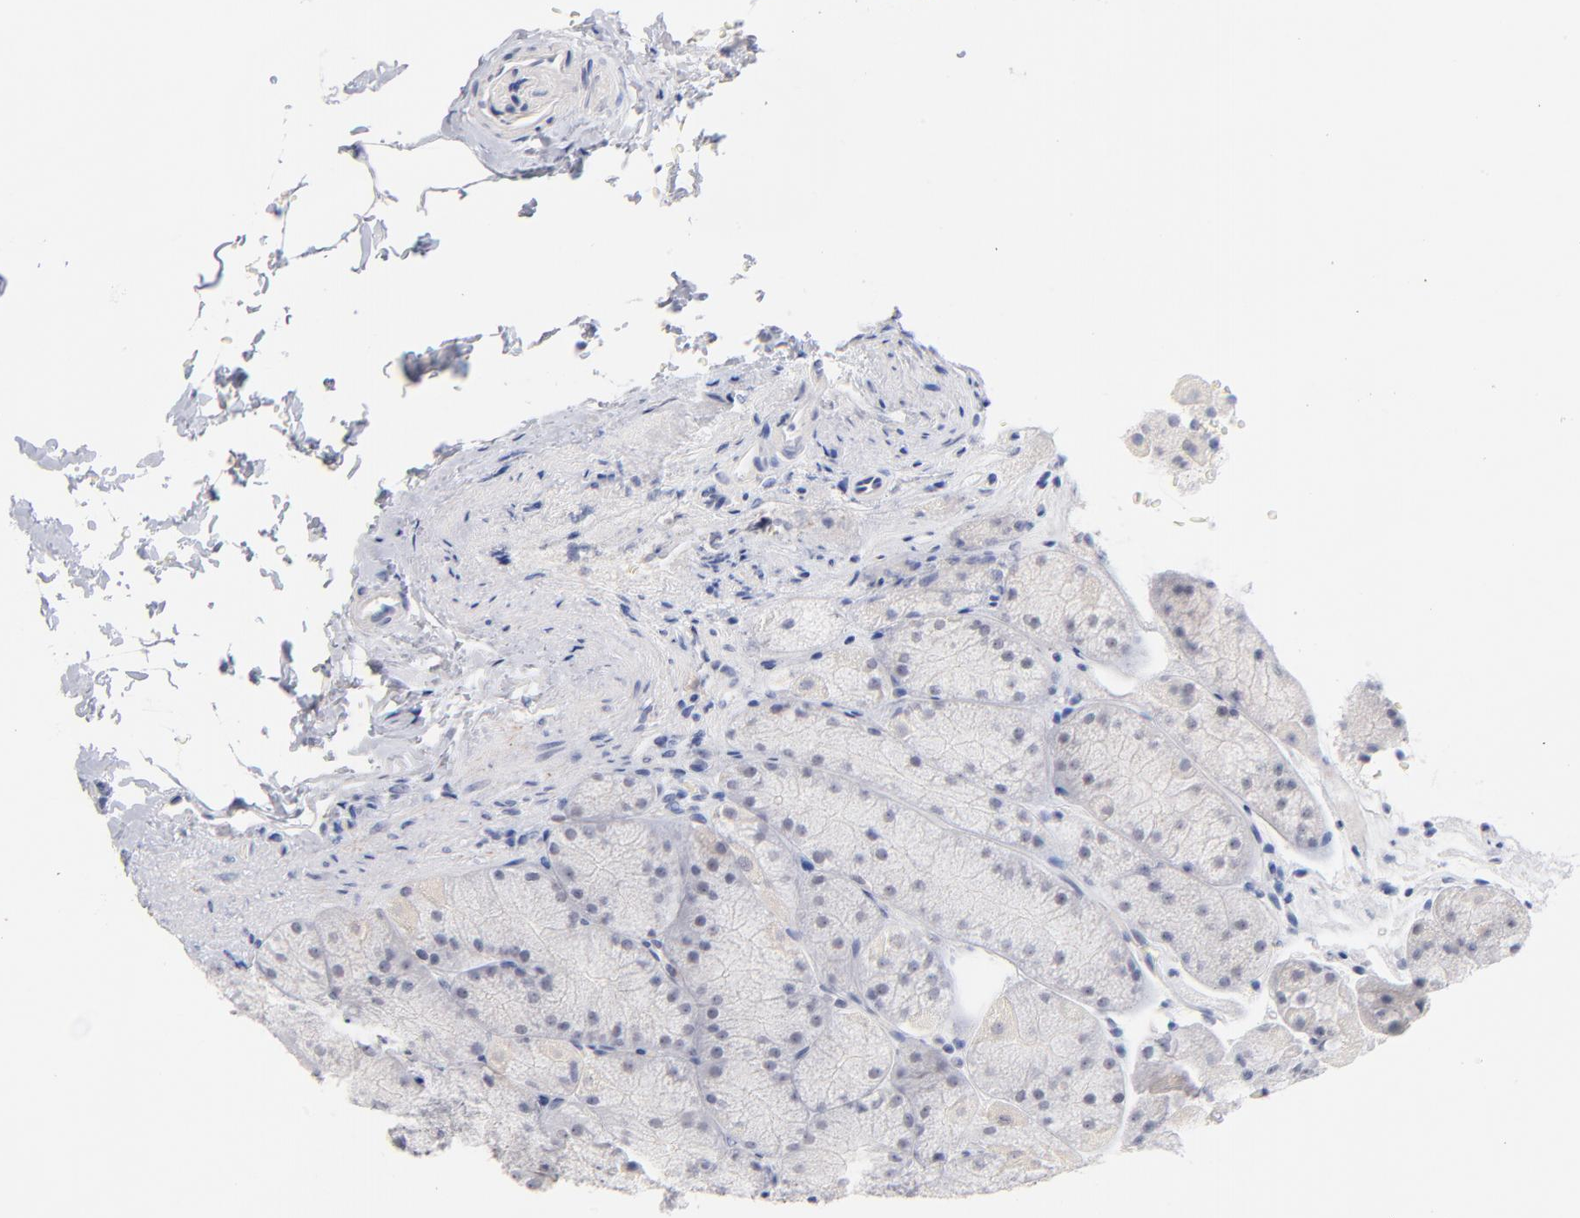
{"staining": {"intensity": "weak", "quantity": "<25%", "location": "cytoplasmic/membranous"}, "tissue": "stomach", "cell_type": "Glandular cells", "image_type": "normal", "snomed": [{"axis": "morphology", "description": "Normal tissue, NOS"}, {"axis": "topography", "description": "Stomach, upper"}], "caption": "Immunohistochemistry (IHC) photomicrograph of unremarkable human stomach stained for a protein (brown), which reveals no staining in glandular cells. Brightfield microscopy of immunohistochemistry stained with DAB (3,3'-diaminobenzidine) (brown) and hematoxylin (blue), captured at high magnification.", "gene": "PARP1", "patient": {"sex": "female", "age": 56}}